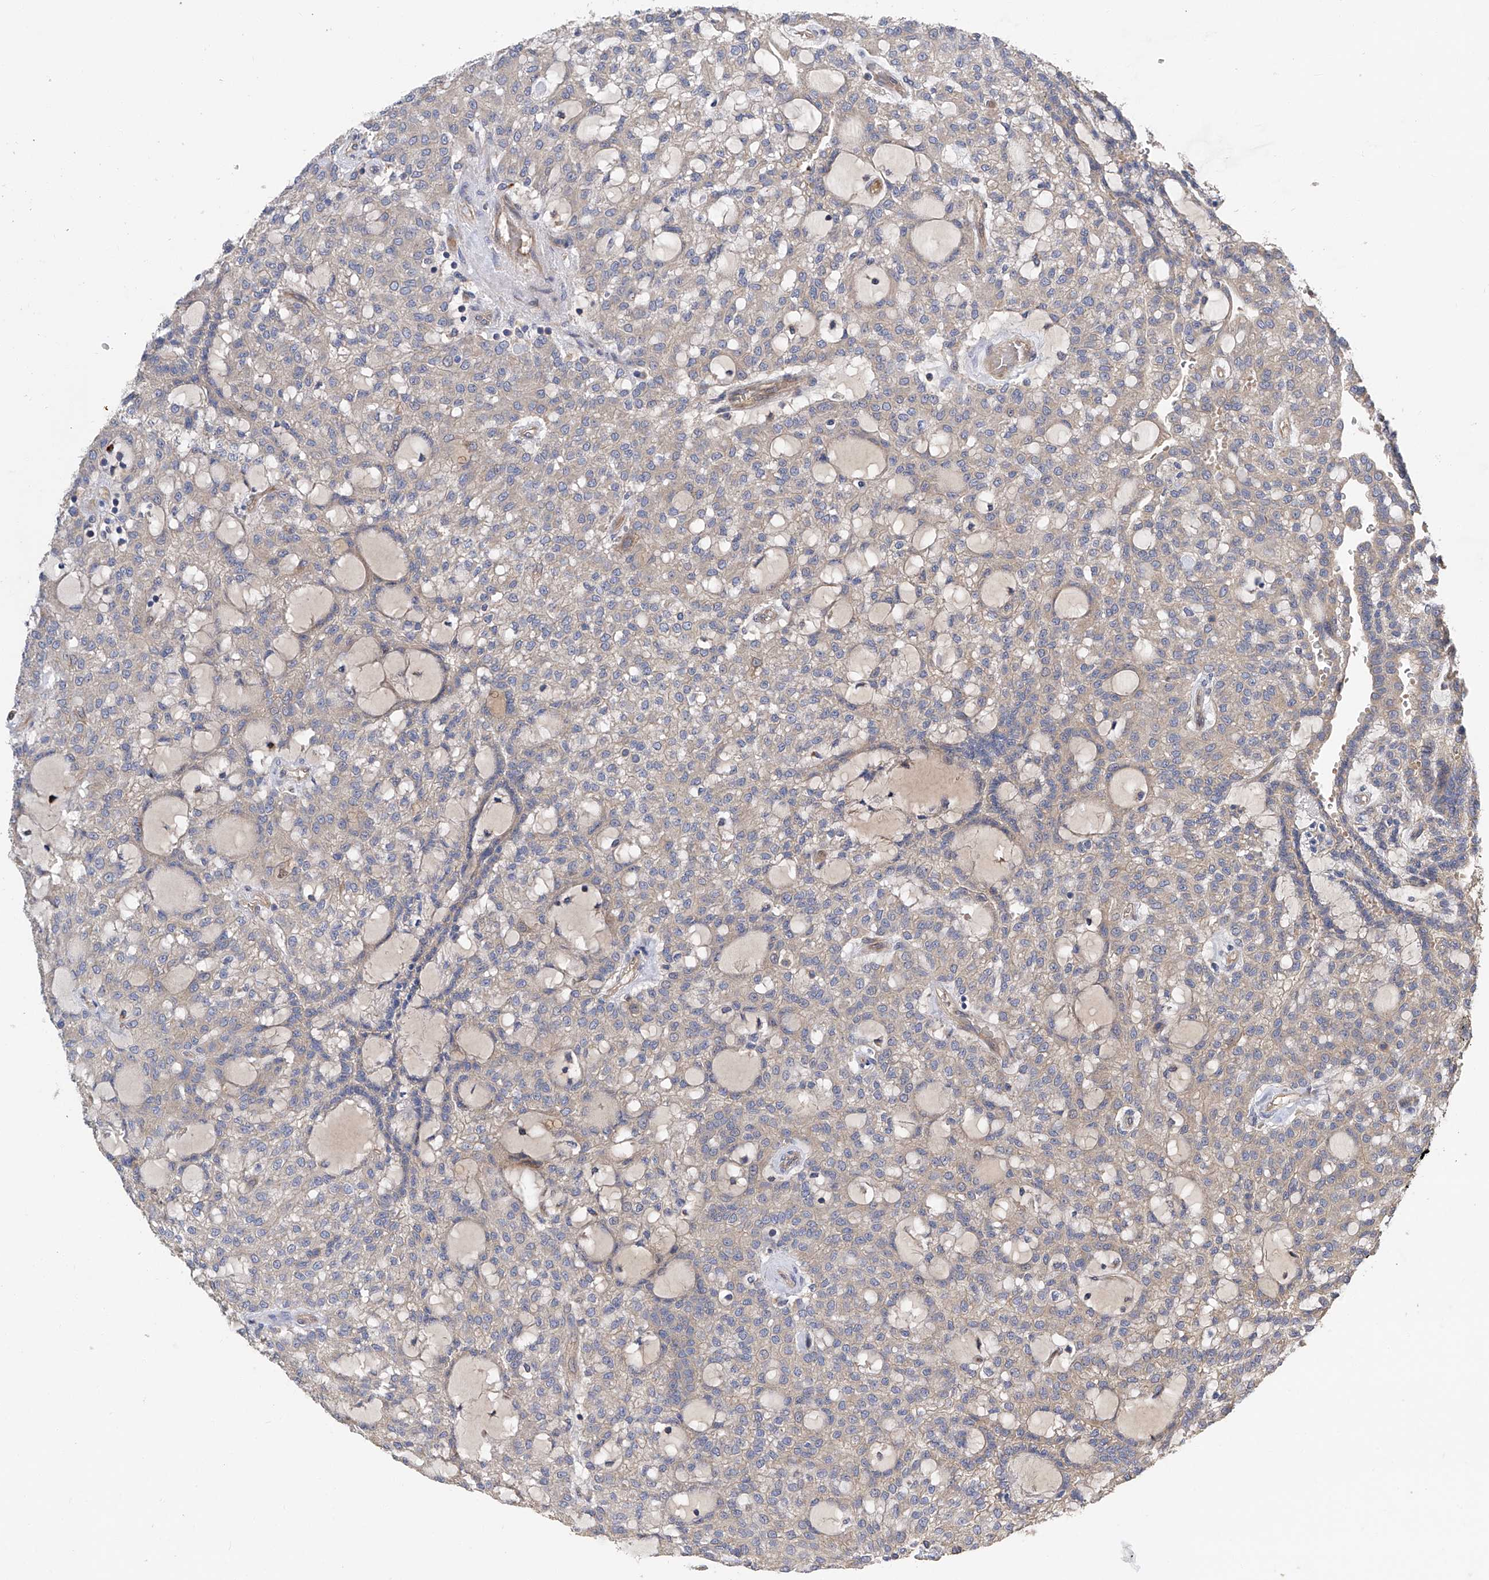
{"staining": {"intensity": "negative", "quantity": "none", "location": "none"}, "tissue": "renal cancer", "cell_type": "Tumor cells", "image_type": "cancer", "snomed": [{"axis": "morphology", "description": "Adenocarcinoma, NOS"}, {"axis": "topography", "description": "Kidney"}], "caption": "This is a image of IHC staining of renal cancer (adenocarcinoma), which shows no positivity in tumor cells.", "gene": "PTK2", "patient": {"sex": "male", "age": 63}}